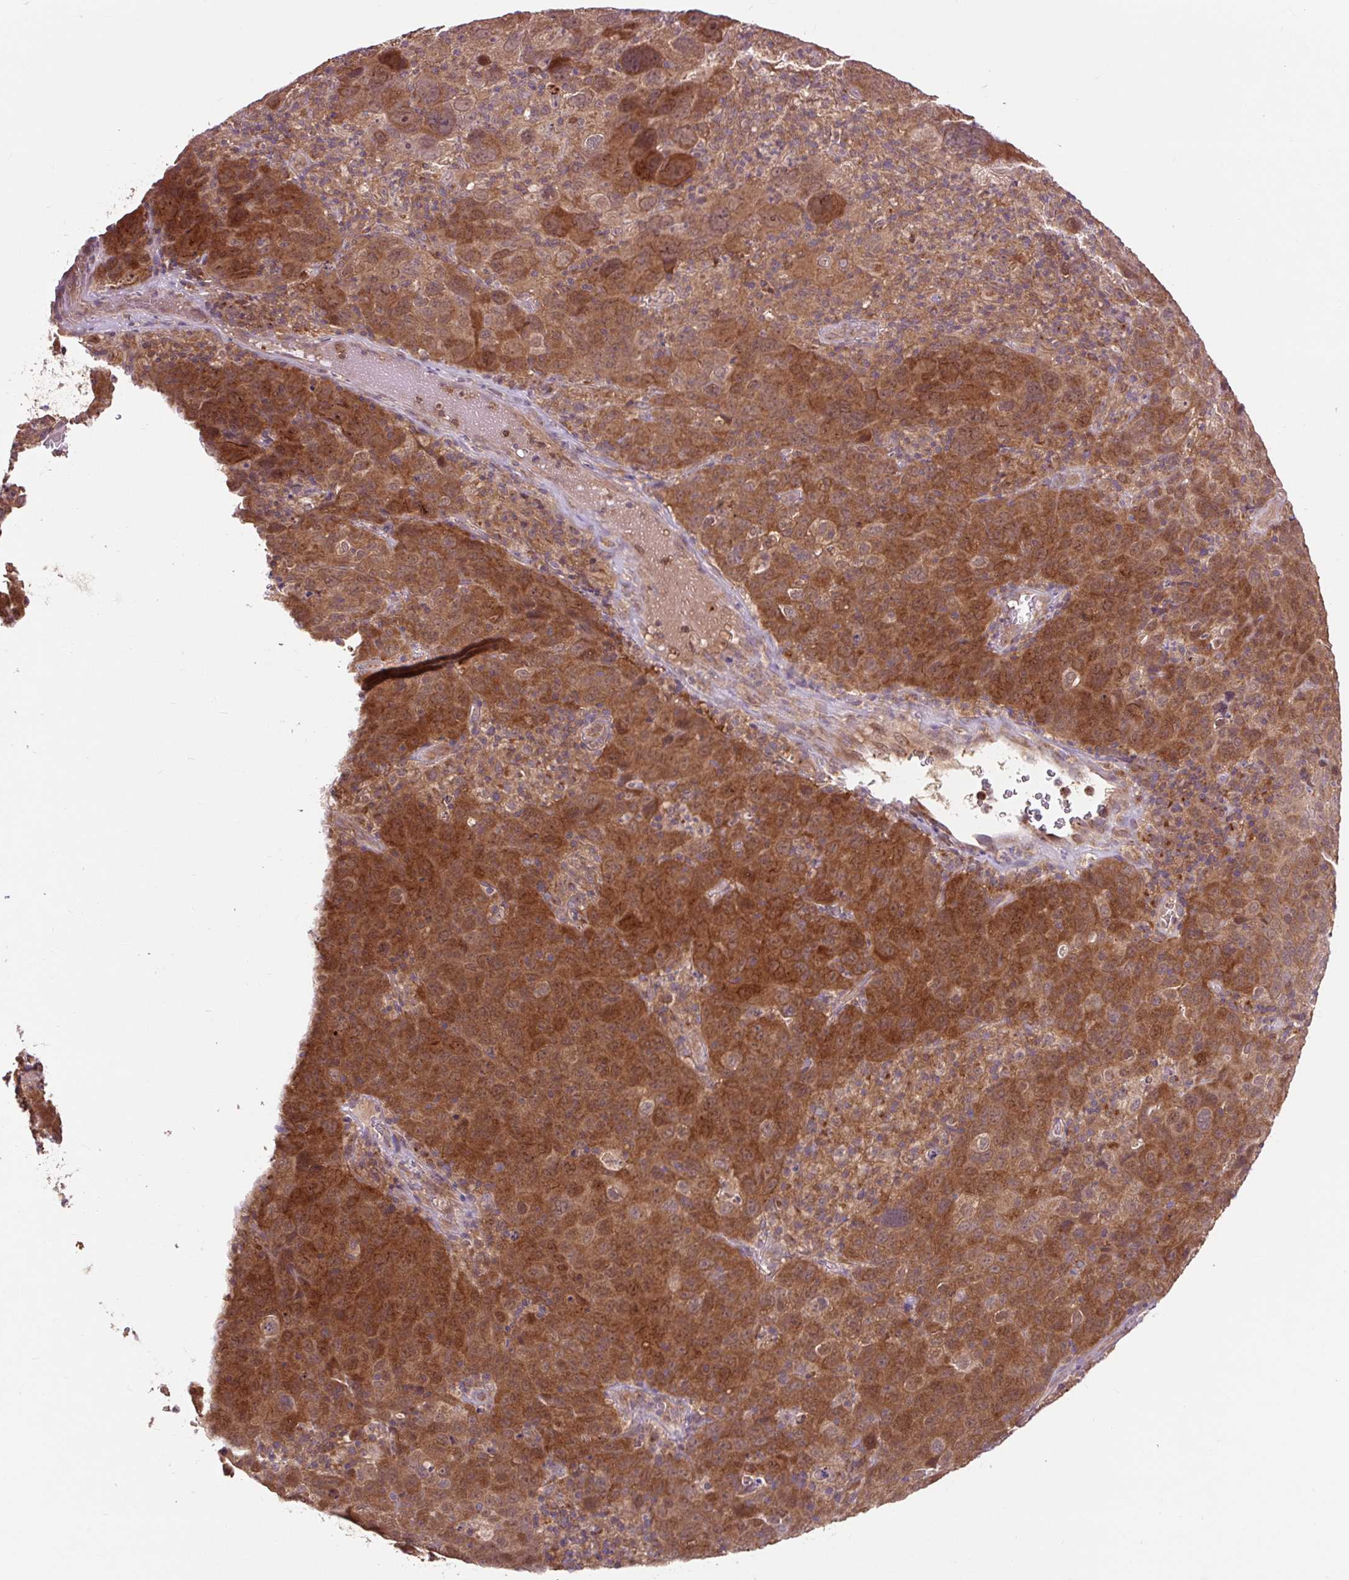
{"staining": {"intensity": "strong", "quantity": ">75%", "location": "cytoplasmic/membranous"}, "tissue": "cervical cancer", "cell_type": "Tumor cells", "image_type": "cancer", "snomed": [{"axis": "morphology", "description": "Squamous cell carcinoma, NOS"}, {"axis": "topography", "description": "Cervix"}], "caption": "High-power microscopy captured an immunohistochemistry photomicrograph of cervical squamous cell carcinoma, revealing strong cytoplasmic/membranous expression in about >75% of tumor cells. (DAB (3,3'-diaminobenzidine) IHC with brightfield microscopy, high magnification).", "gene": "MMS19", "patient": {"sex": "female", "age": 44}}